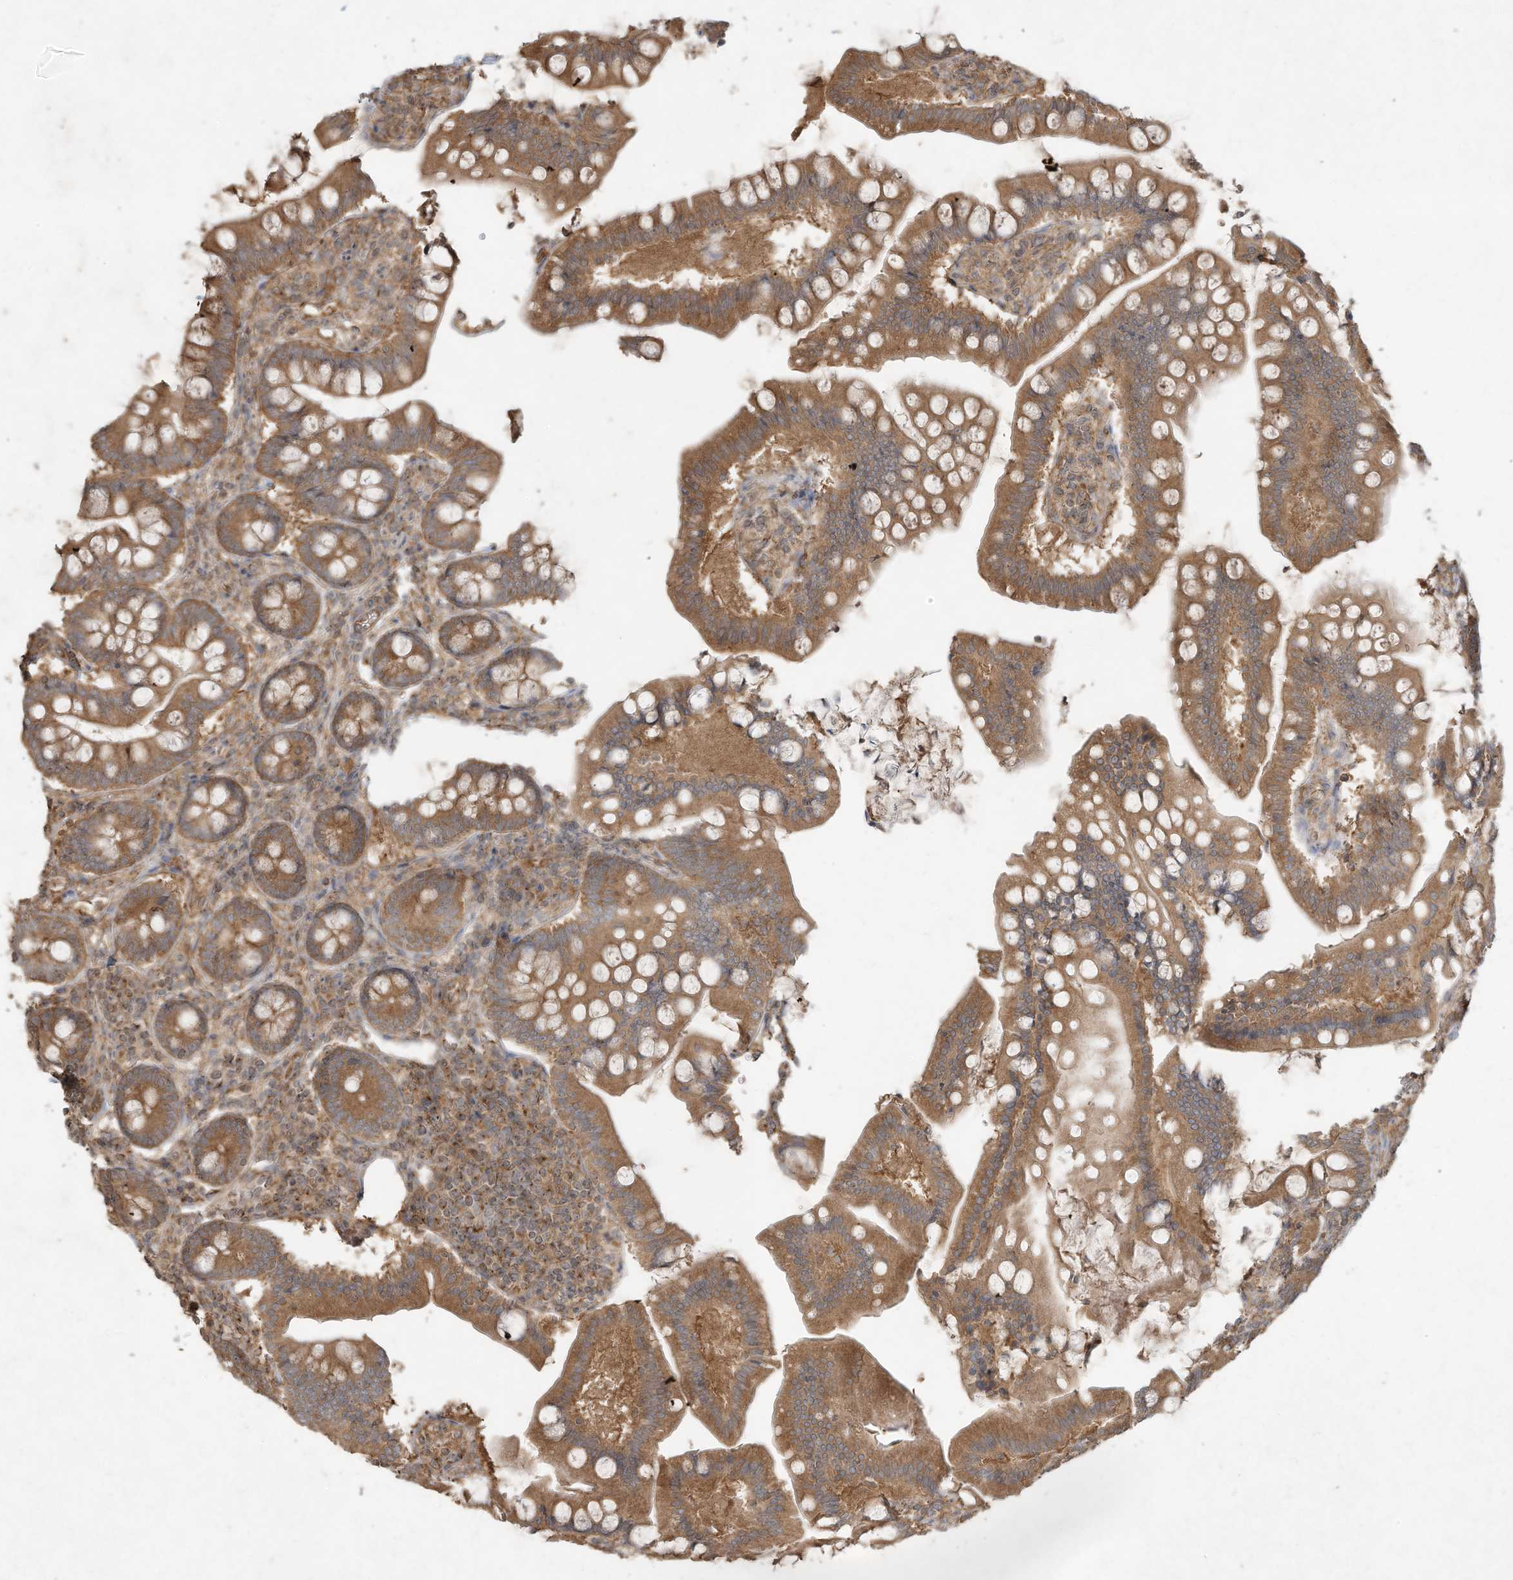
{"staining": {"intensity": "moderate", "quantity": ">75%", "location": "cytoplasmic/membranous"}, "tissue": "small intestine", "cell_type": "Glandular cells", "image_type": "normal", "snomed": [{"axis": "morphology", "description": "Normal tissue, NOS"}, {"axis": "topography", "description": "Small intestine"}], "caption": "Immunohistochemistry (IHC) histopathology image of unremarkable small intestine stained for a protein (brown), which reveals medium levels of moderate cytoplasmic/membranous staining in about >75% of glandular cells.", "gene": "DYNC1I2", "patient": {"sex": "male", "age": 7}}